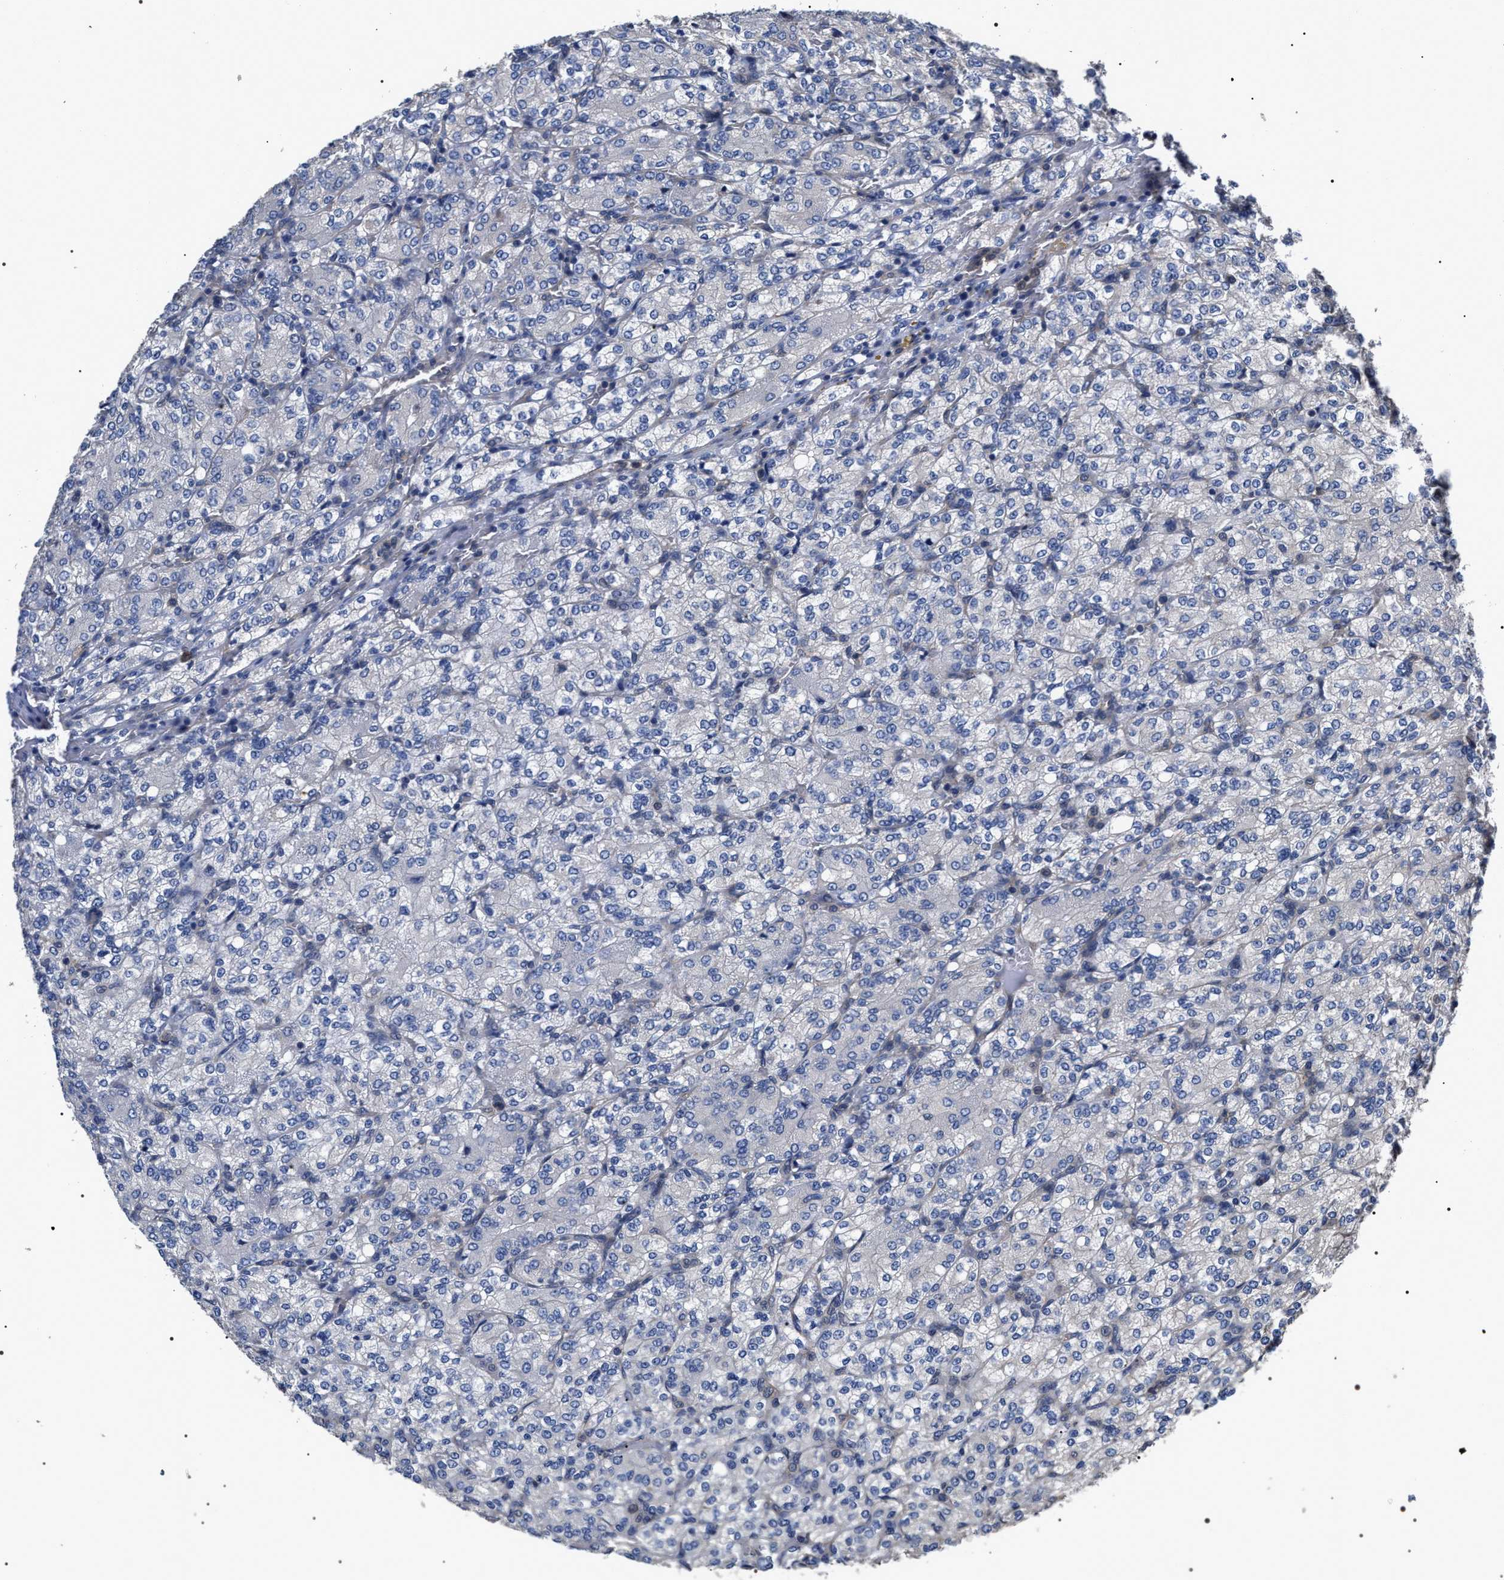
{"staining": {"intensity": "negative", "quantity": "none", "location": "none"}, "tissue": "renal cancer", "cell_type": "Tumor cells", "image_type": "cancer", "snomed": [{"axis": "morphology", "description": "Adenocarcinoma, NOS"}, {"axis": "topography", "description": "Kidney"}], "caption": "The photomicrograph reveals no staining of tumor cells in renal cancer (adenocarcinoma).", "gene": "TSPAN33", "patient": {"sex": "male", "age": 77}}